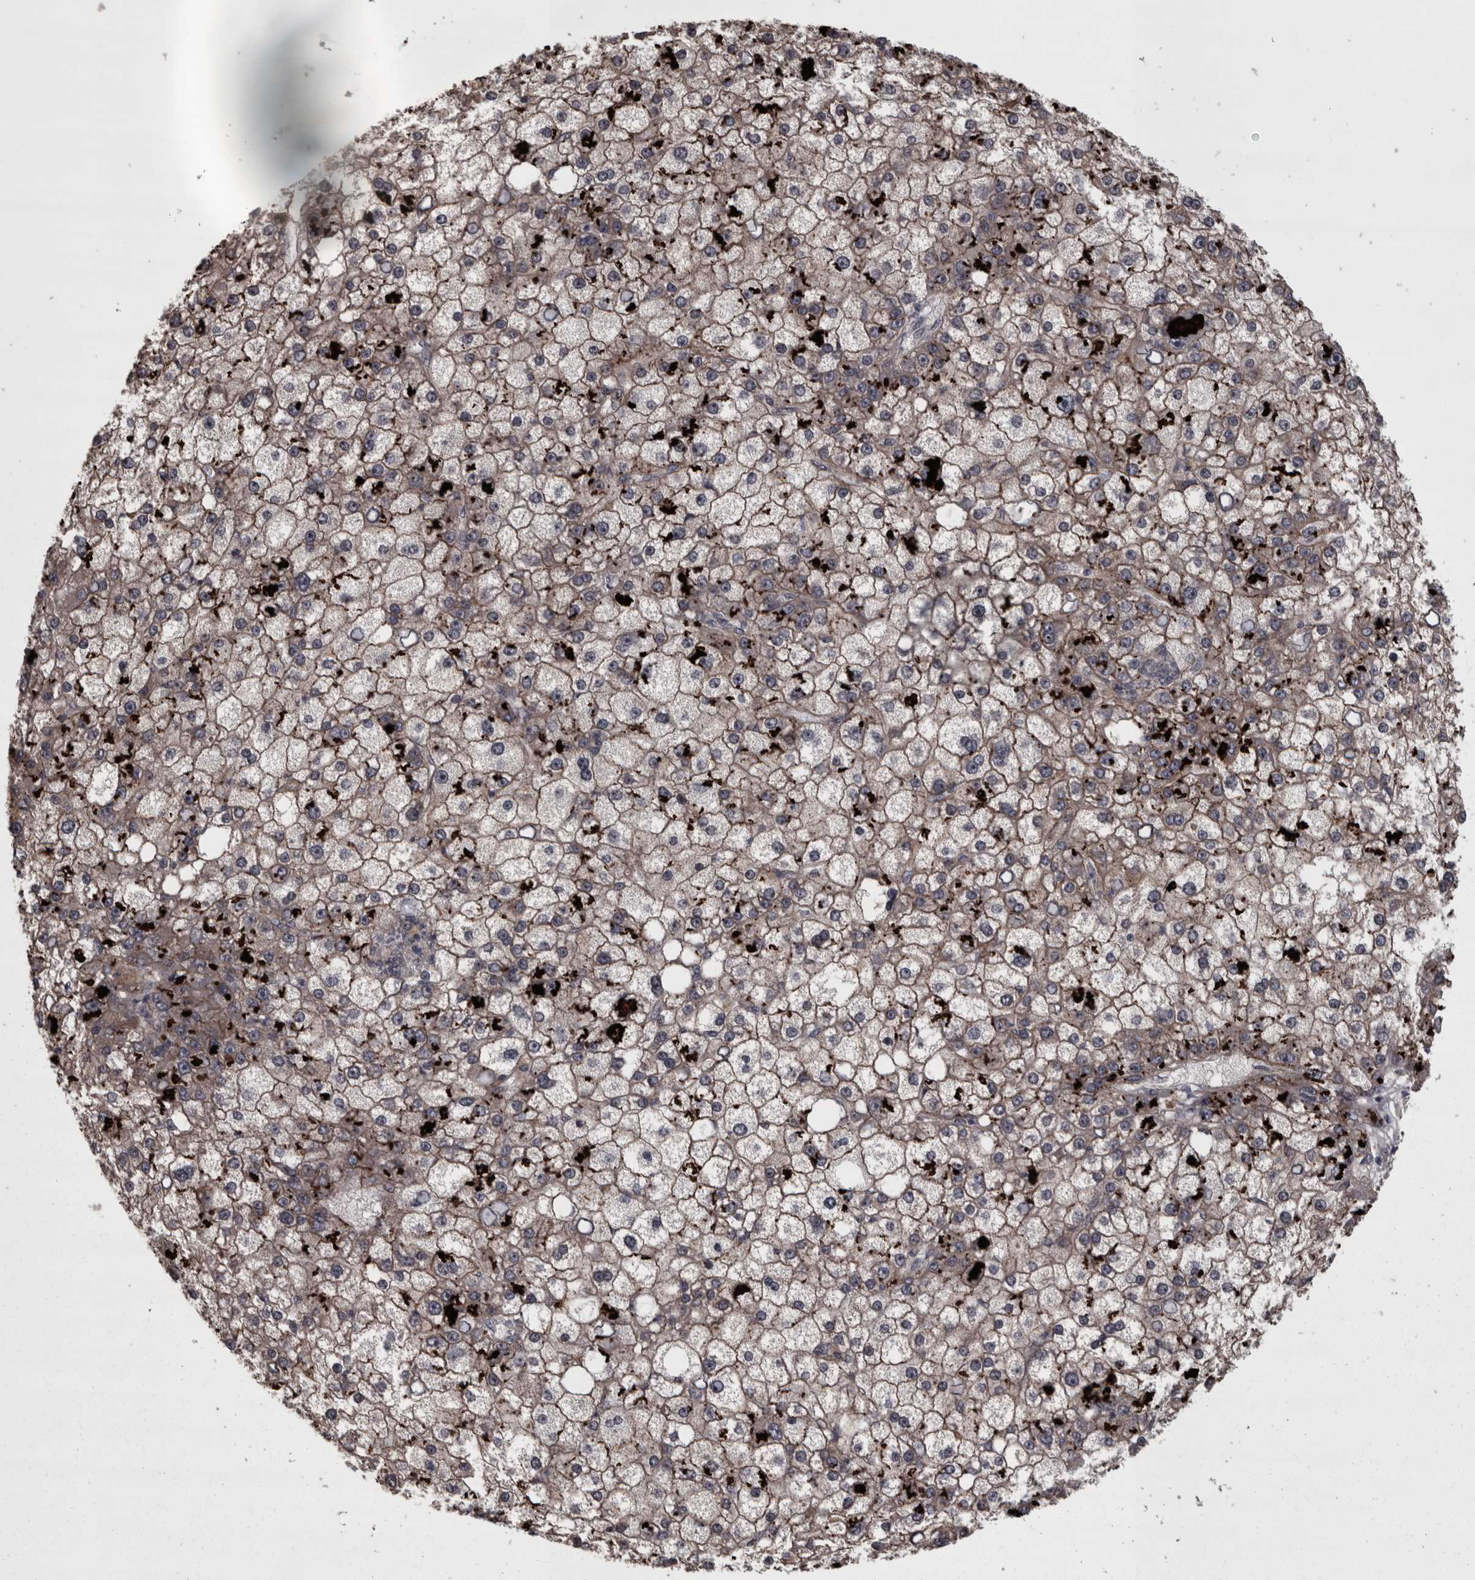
{"staining": {"intensity": "weak", "quantity": ">75%", "location": "cytoplasmic/membranous"}, "tissue": "liver cancer", "cell_type": "Tumor cells", "image_type": "cancer", "snomed": [{"axis": "morphology", "description": "Carcinoma, Hepatocellular, NOS"}, {"axis": "topography", "description": "Liver"}], "caption": "DAB immunohistochemical staining of human liver cancer (hepatocellular carcinoma) displays weak cytoplasmic/membranous protein expression in approximately >75% of tumor cells.", "gene": "PCDH17", "patient": {"sex": "male", "age": 67}}